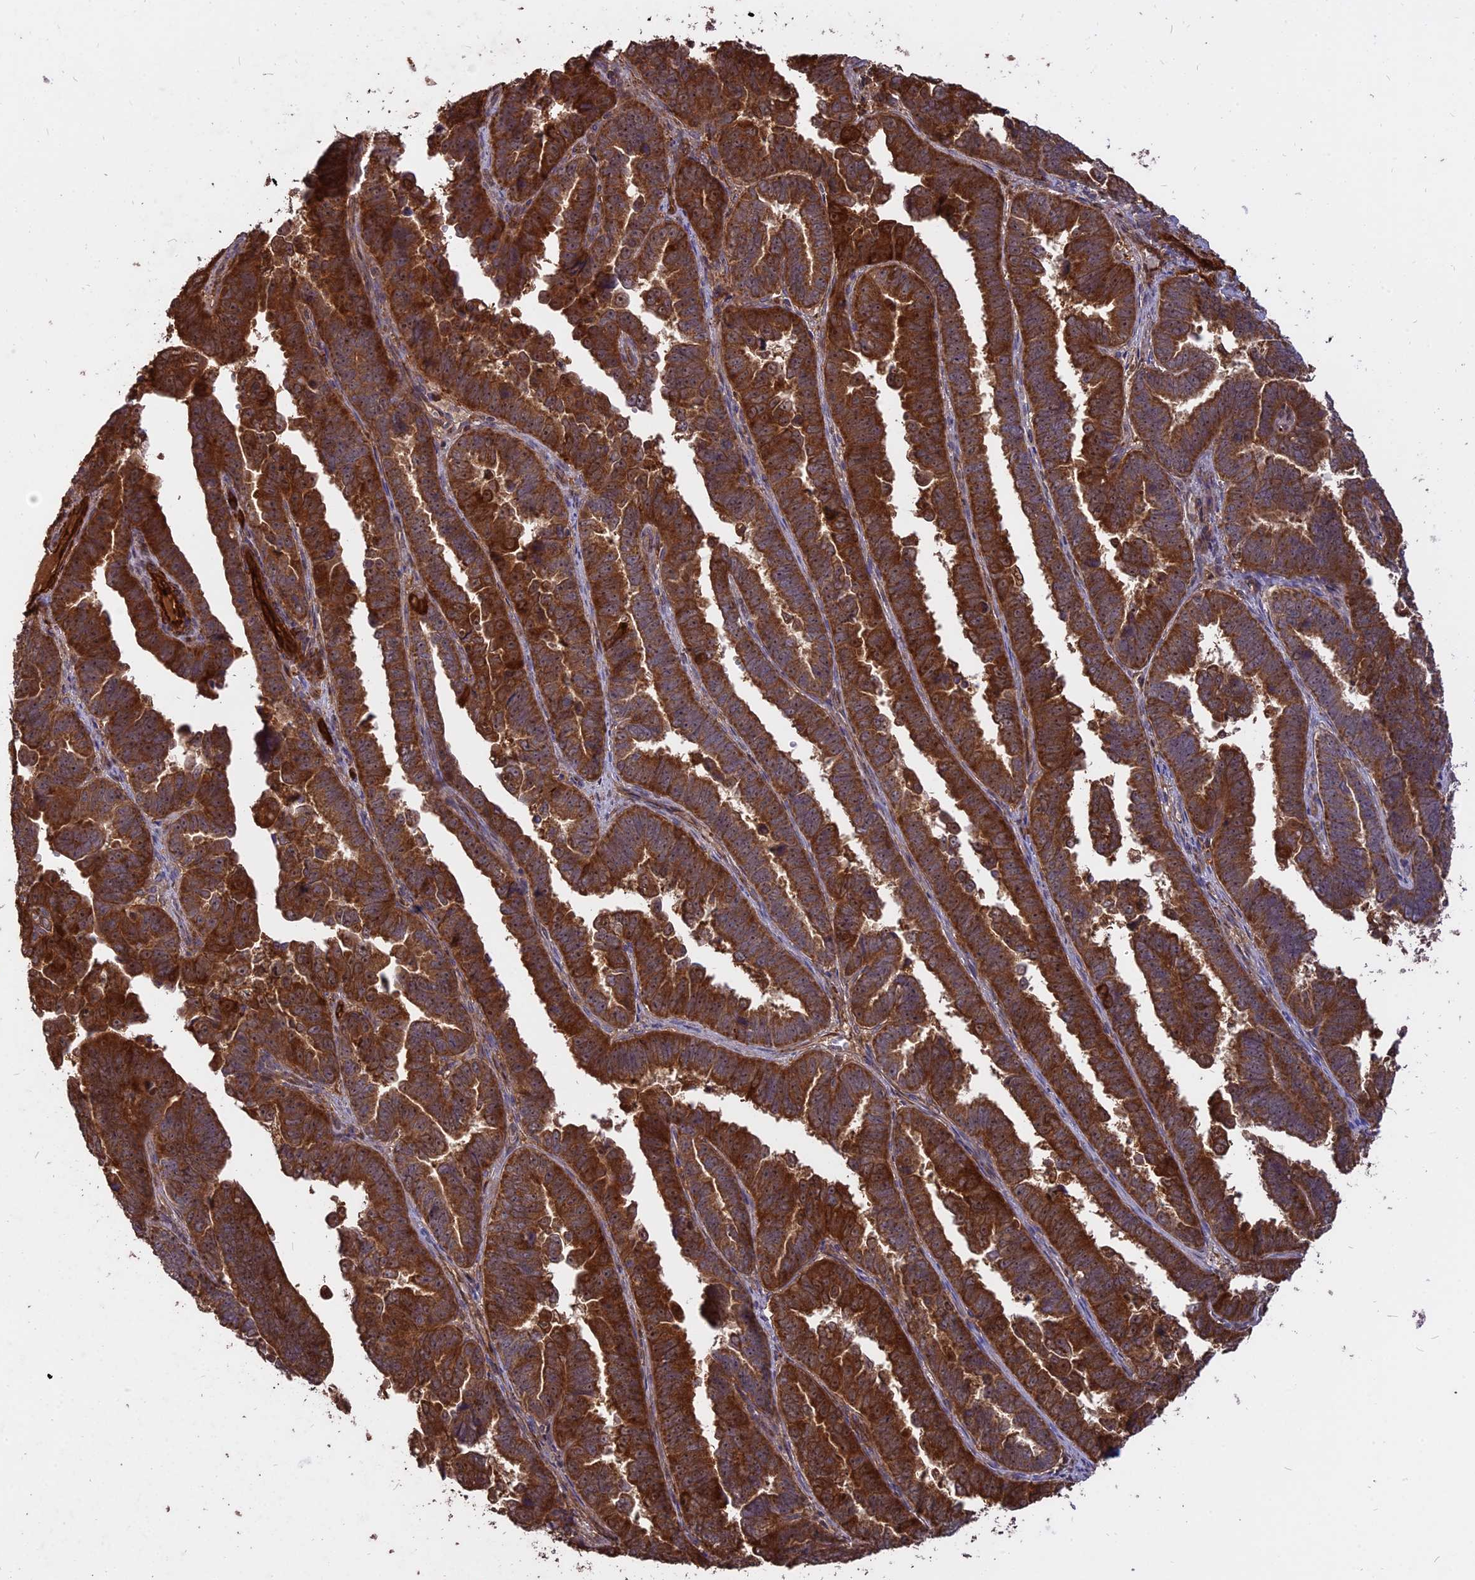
{"staining": {"intensity": "strong", "quantity": ">75%", "location": "cytoplasmic/membranous"}, "tissue": "endometrial cancer", "cell_type": "Tumor cells", "image_type": "cancer", "snomed": [{"axis": "morphology", "description": "Adenocarcinoma, NOS"}, {"axis": "topography", "description": "Endometrium"}], "caption": "A high amount of strong cytoplasmic/membranous staining is identified in about >75% of tumor cells in endometrial cancer (adenocarcinoma) tissue.", "gene": "SAC3D1", "patient": {"sex": "female", "age": 75}}